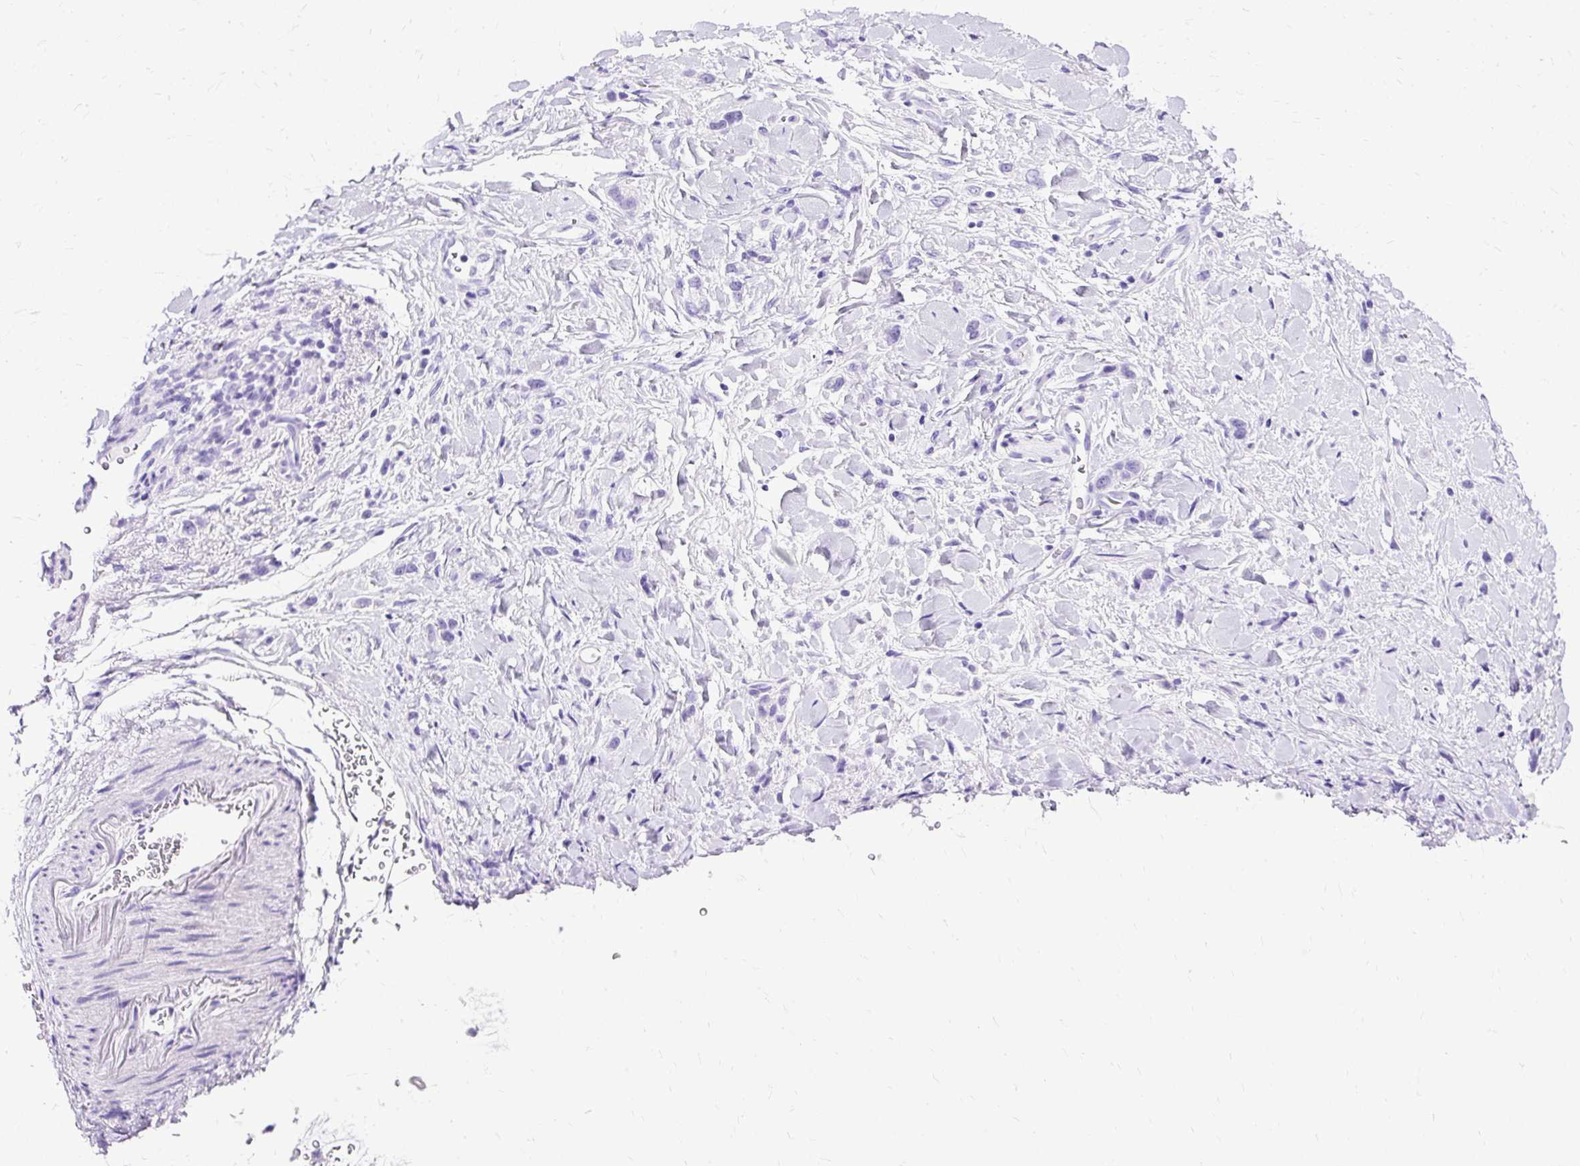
{"staining": {"intensity": "negative", "quantity": "none", "location": "none"}, "tissue": "stomach cancer", "cell_type": "Tumor cells", "image_type": "cancer", "snomed": [{"axis": "morphology", "description": "Adenocarcinoma, NOS"}, {"axis": "topography", "description": "Stomach"}], "caption": "DAB immunohistochemical staining of stomach cancer (adenocarcinoma) displays no significant staining in tumor cells.", "gene": "SLC8A2", "patient": {"sex": "female", "age": 65}}